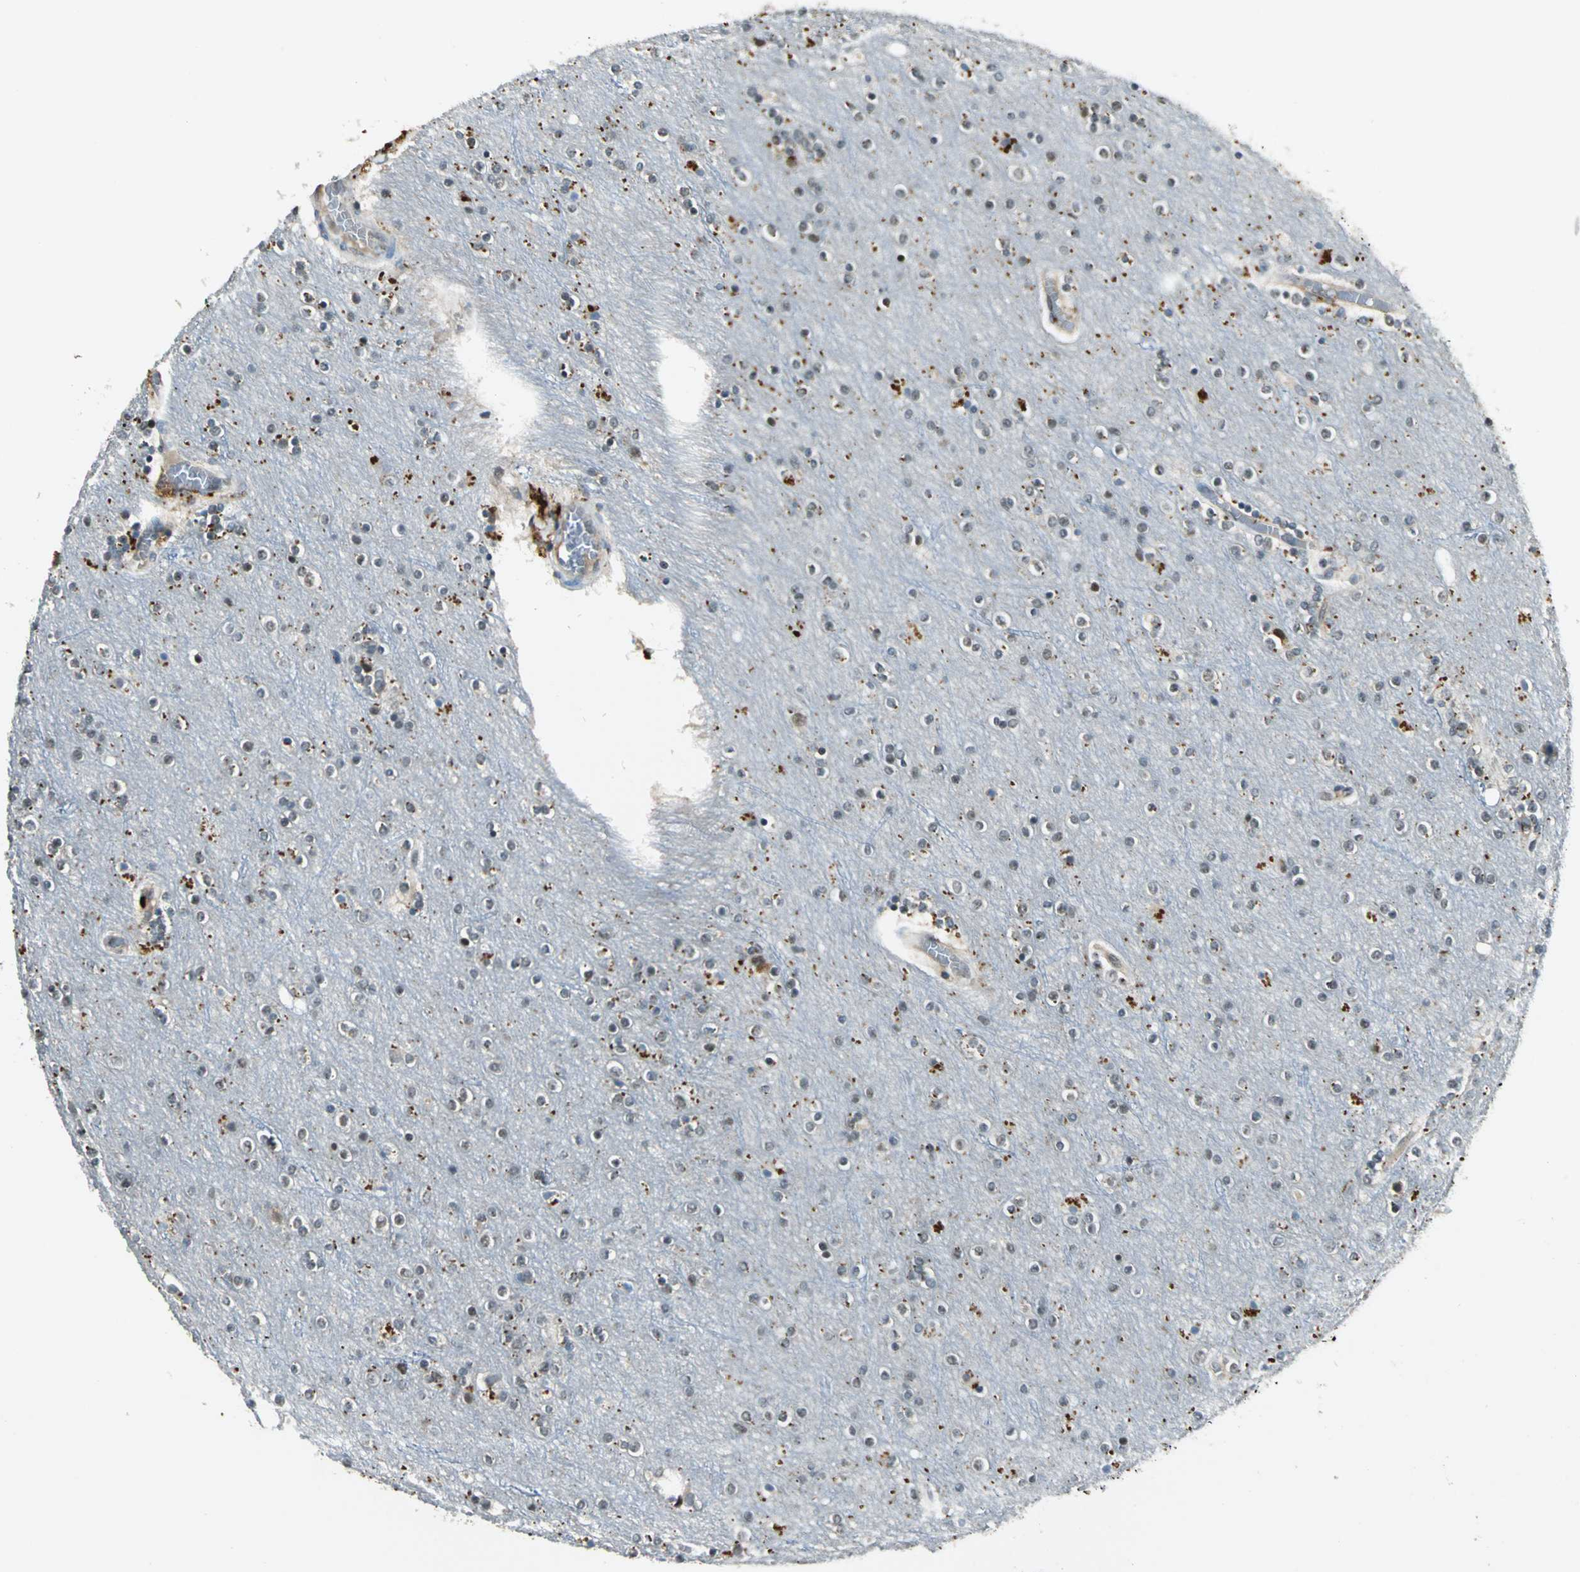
{"staining": {"intensity": "negative", "quantity": "none", "location": "none"}, "tissue": "cerebral cortex", "cell_type": "Endothelial cells", "image_type": "normal", "snomed": [{"axis": "morphology", "description": "Normal tissue, NOS"}, {"axis": "topography", "description": "Cerebral cortex"}], "caption": "IHC of unremarkable cerebral cortex exhibits no staining in endothelial cells.", "gene": "PPP1R13L", "patient": {"sex": "female", "age": 54}}